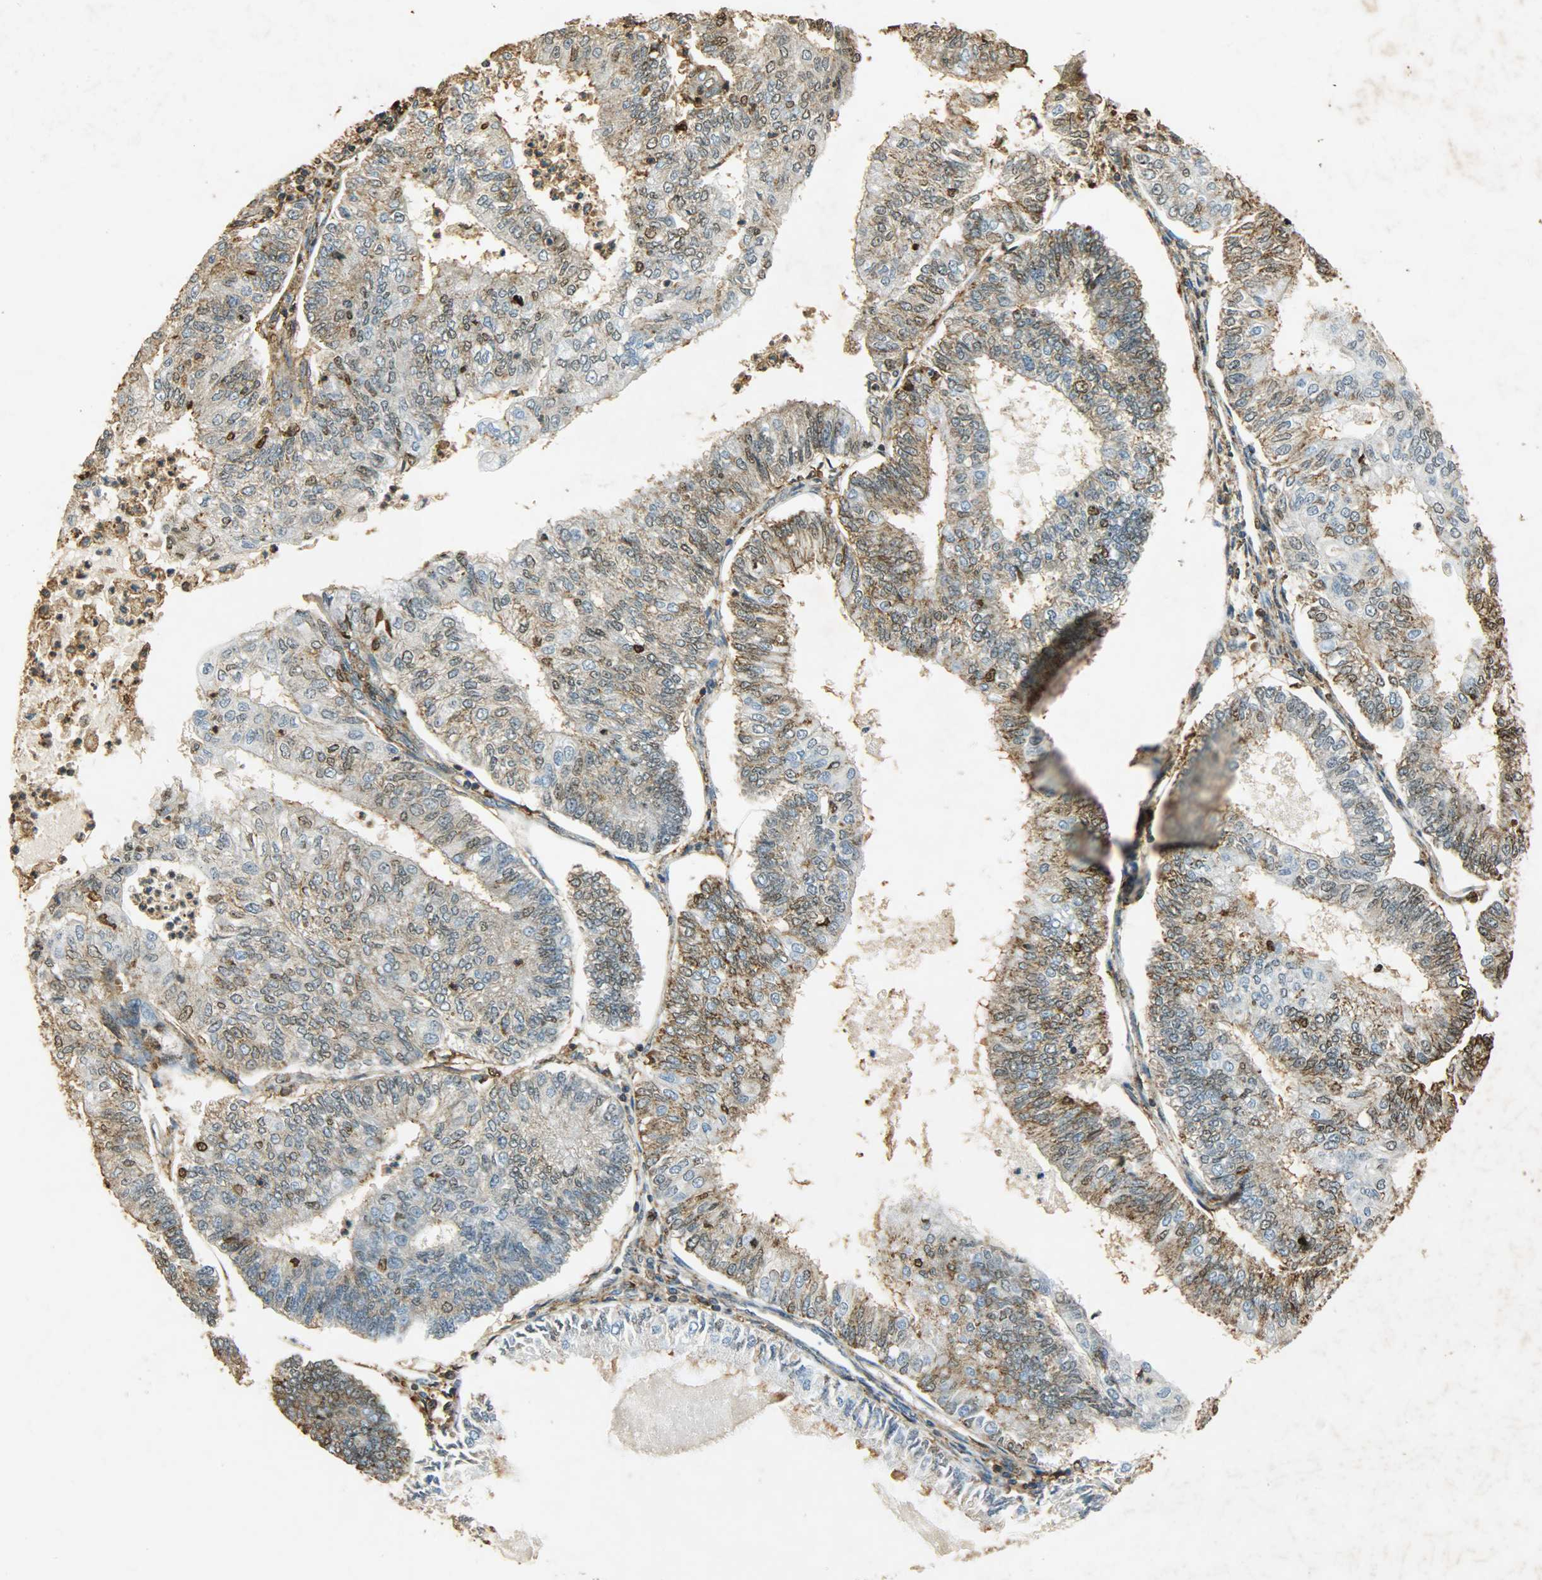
{"staining": {"intensity": "moderate", "quantity": ">75%", "location": "cytoplasmic/membranous,nuclear"}, "tissue": "endometrial cancer", "cell_type": "Tumor cells", "image_type": "cancer", "snomed": [{"axis": "morphology", "description": "Adenocarcinoma, NOS"}, {"axis": "topography", "description": "Endometrium"}], "caption": "Protein analysis of endometrial cancer tissue displays moderate cytoplasmic/membranous and nuclear staining in about >75% of tumor cells. The staining is performed using DAB (3,3'-diaminobenzidine) brown chromogen to label protein expression. The nuclei are counter-stained blue using hematoxylin.", "gene": "ANXA6", "patient": {"sex": "female", "age": 59}}